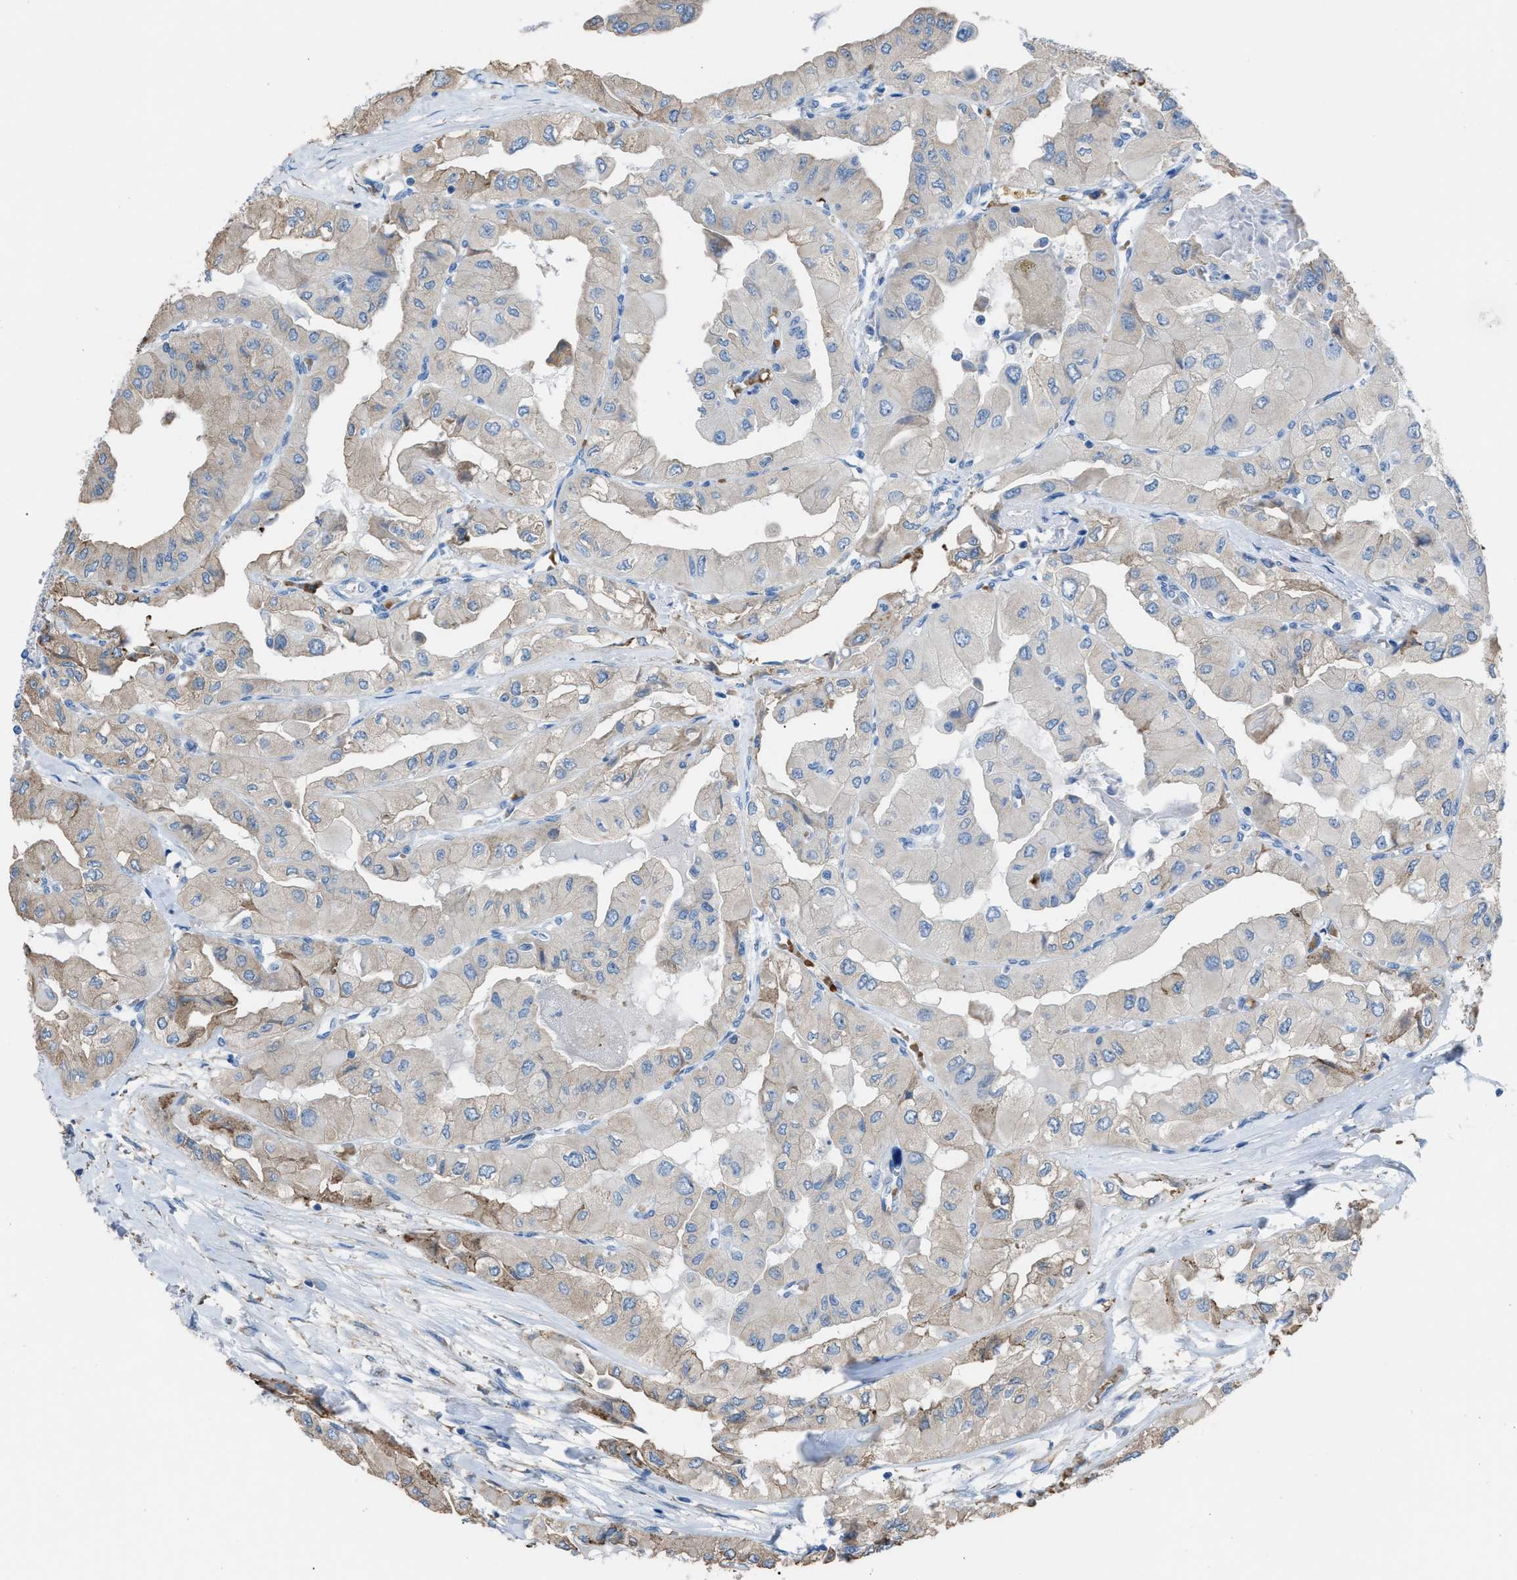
{"staining": {"intensity": "weak", "quantity": "<25%", "location": "cytoplasmic/membranous"}, "tissue": "thyroid cancer", "cell_type": "Tumor cells", "image_type": "cancer", "snomed": [{"axis": "morphology", "description": "Papillary adenocarcinoma, NOS"}, {"axis": "topography", "description": "Thyroid gland"}], "caption": "Tumor cells are negative for protein expression in human thyroid cancer. (Immunohistochemistry (ihc), brightfield microscopy, high magnification).", "gene": "CA3", "patient": {"sex": "female", "age": 59}}